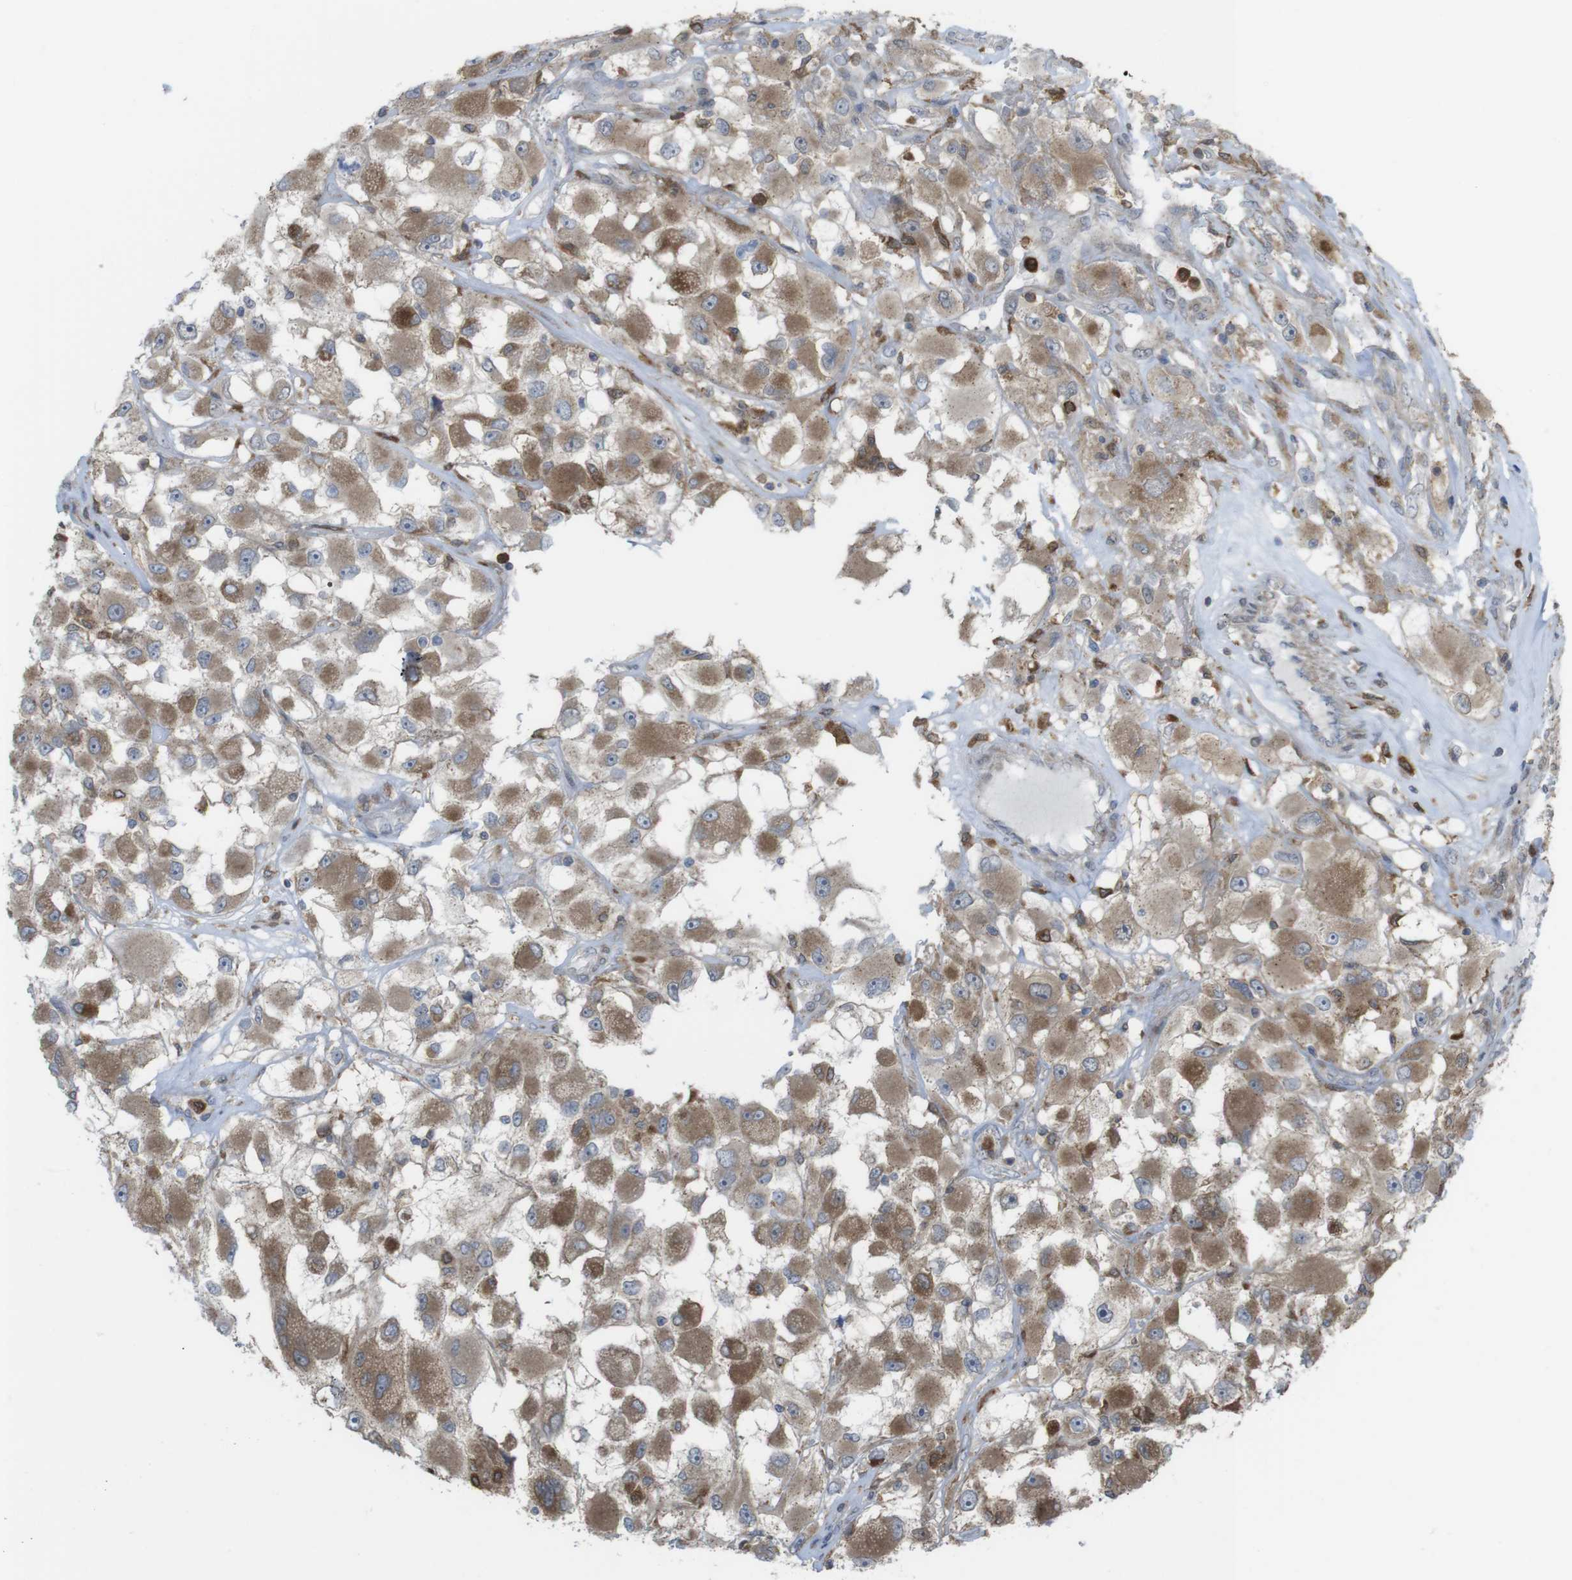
{"staining": {"intensity": "moderate", "quantity": ">75%", "location": "cytoplasmic/membranous"}, "tissue": "renal cancer", "cell_type": "Tumor cells", "image_type": "cancer", "snomed": [{"axis": "morphology", "description": "Adenocarcinoma, NOS"}, {"axis": "topography", "description": "Kidney"}], "caption": "Renal cancer (adenocarcinoma) stained with a protein marker exhibits moderate staining in tumor cells.", "gene": "PRKCD", "patient": {"sex": "female", "age": 52}}